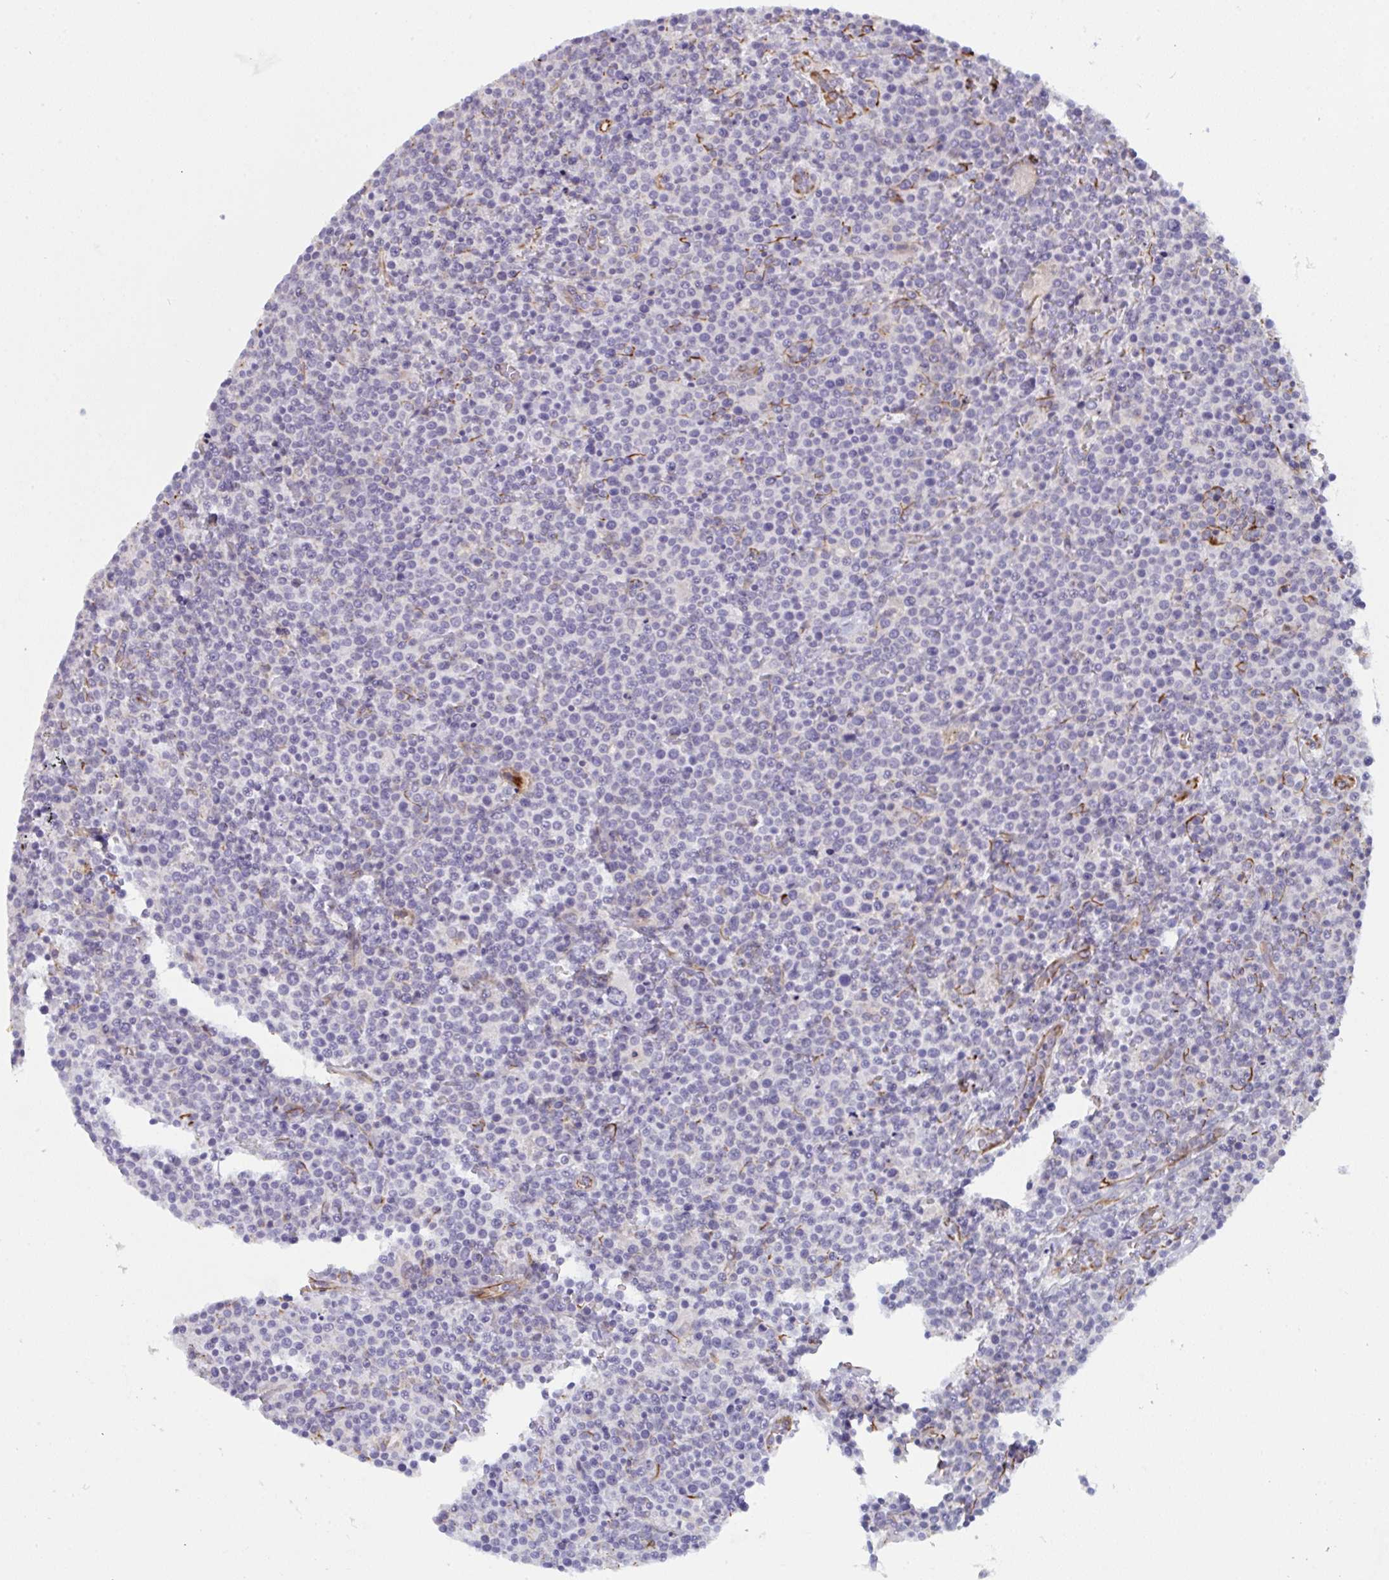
{"staining": {"intensity": "negative", "quantity": "none", "location": "none"}, "tissue": "lymphoma", "cell_type": "Tumor cells", "image_type": "cancer", "snomed": [{"axis": "morphology", "description": "Malignant lymphoma, non-Hodgkin's type, High grade"}, {"axis": "topography", "description": "Lymph node"}], "caption": "There is no significant positivity in tumor cells of high-grade malignant lymphoma, non-Hodgkin's type.", "gene": "DCBLD1", "patient": {"sex": "male", "age": 61}}